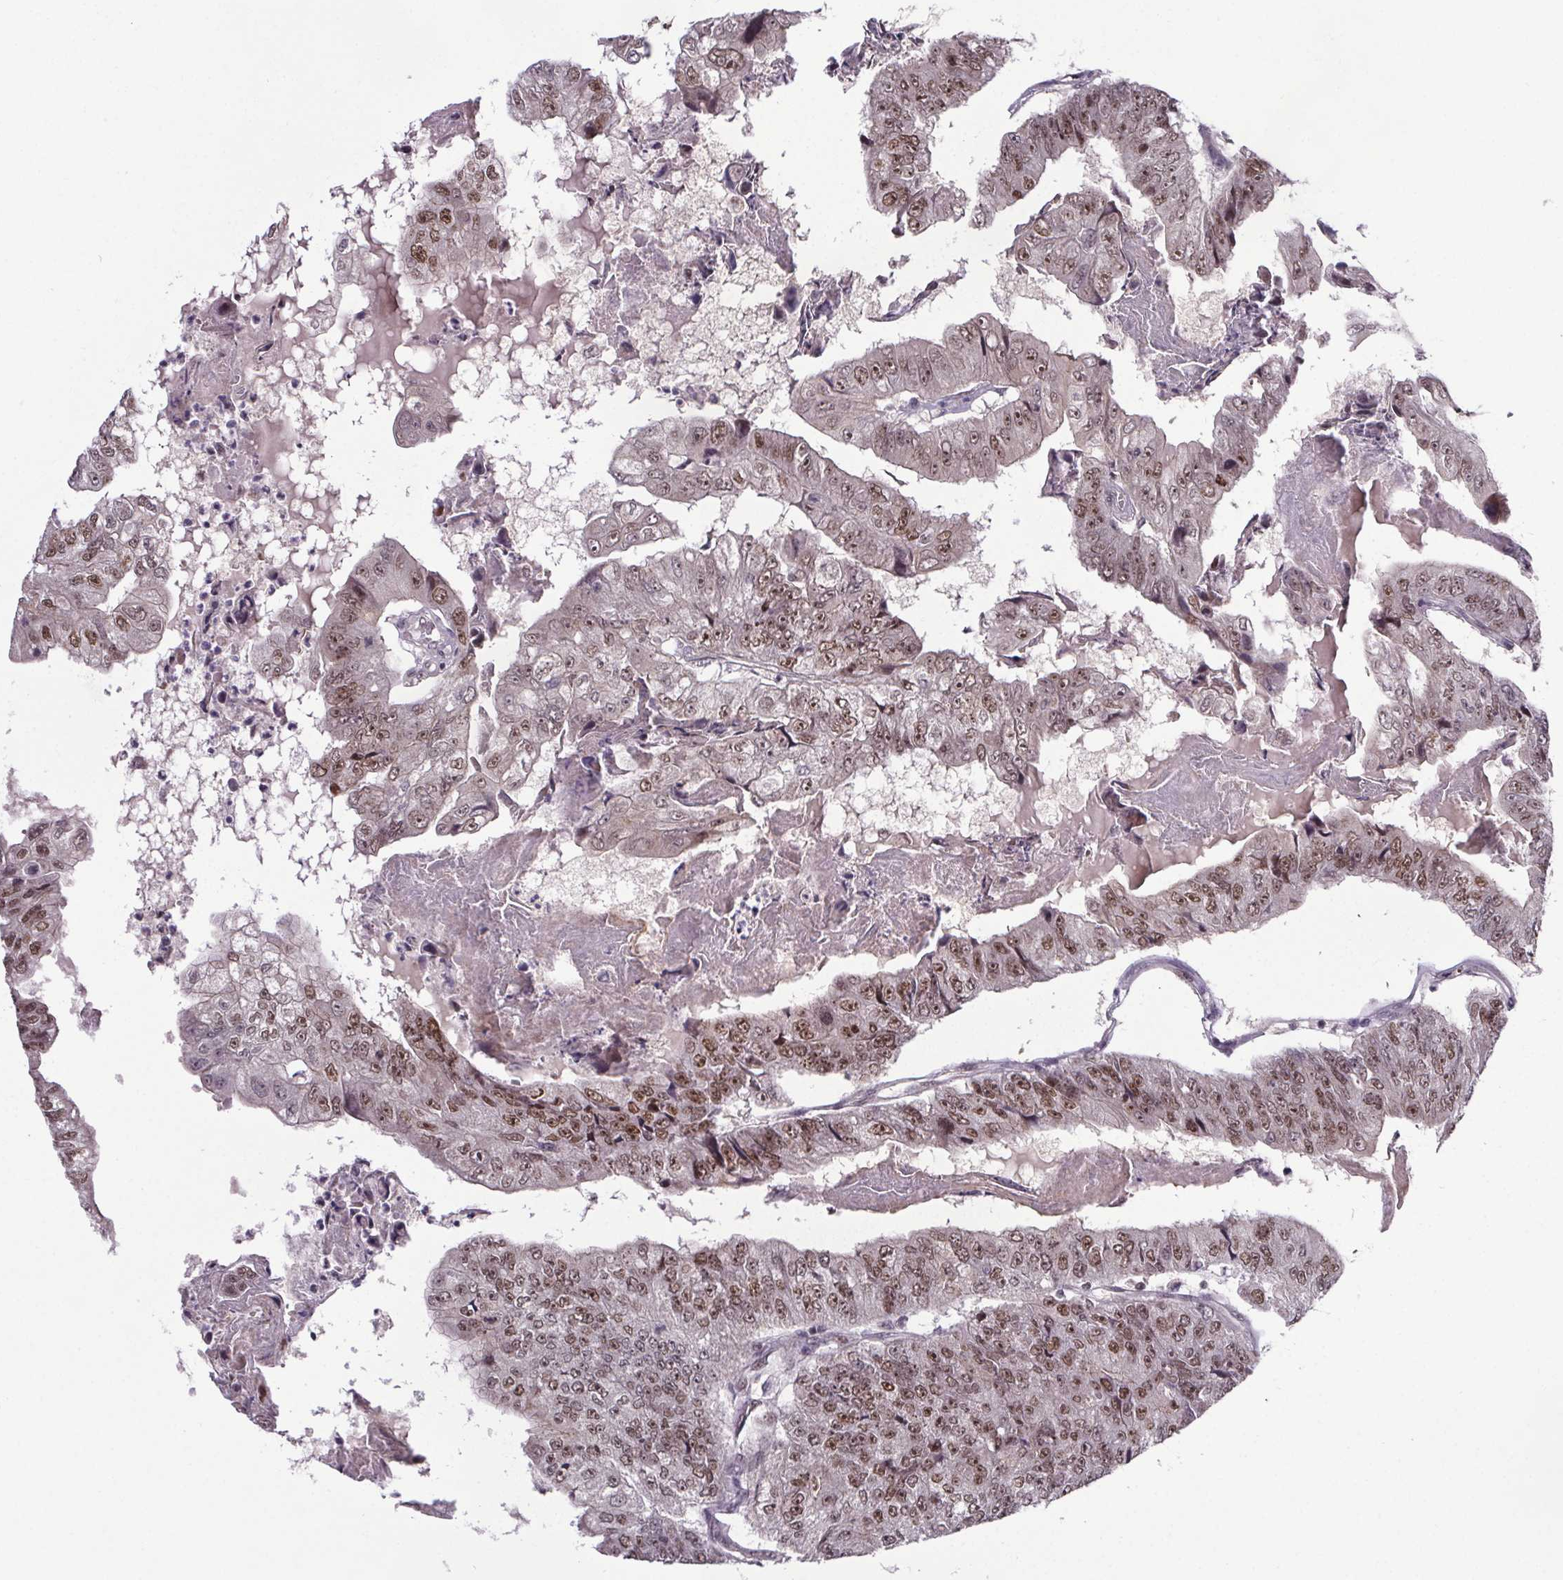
{"staining": {"intensity": "moderate", "quantity": ">75%", "location": "nuclear"}, "tissue": "colorectal cancer", "cell_type": "Tumor cells", "image_type": "cancer", "snomed": [{"axis": "morphology", "description": "Adenocarcinoma, NOS"}, {"axis": "topography", "description": "Colon"}], "caption": "Colorectal cancer (adenocarcinoma) tissue demonstrates moderate nuclear positivity in approximately >75% of tumor cells", "gene": "ATMIN", "patient": {"sex": "female", "age": 67}}